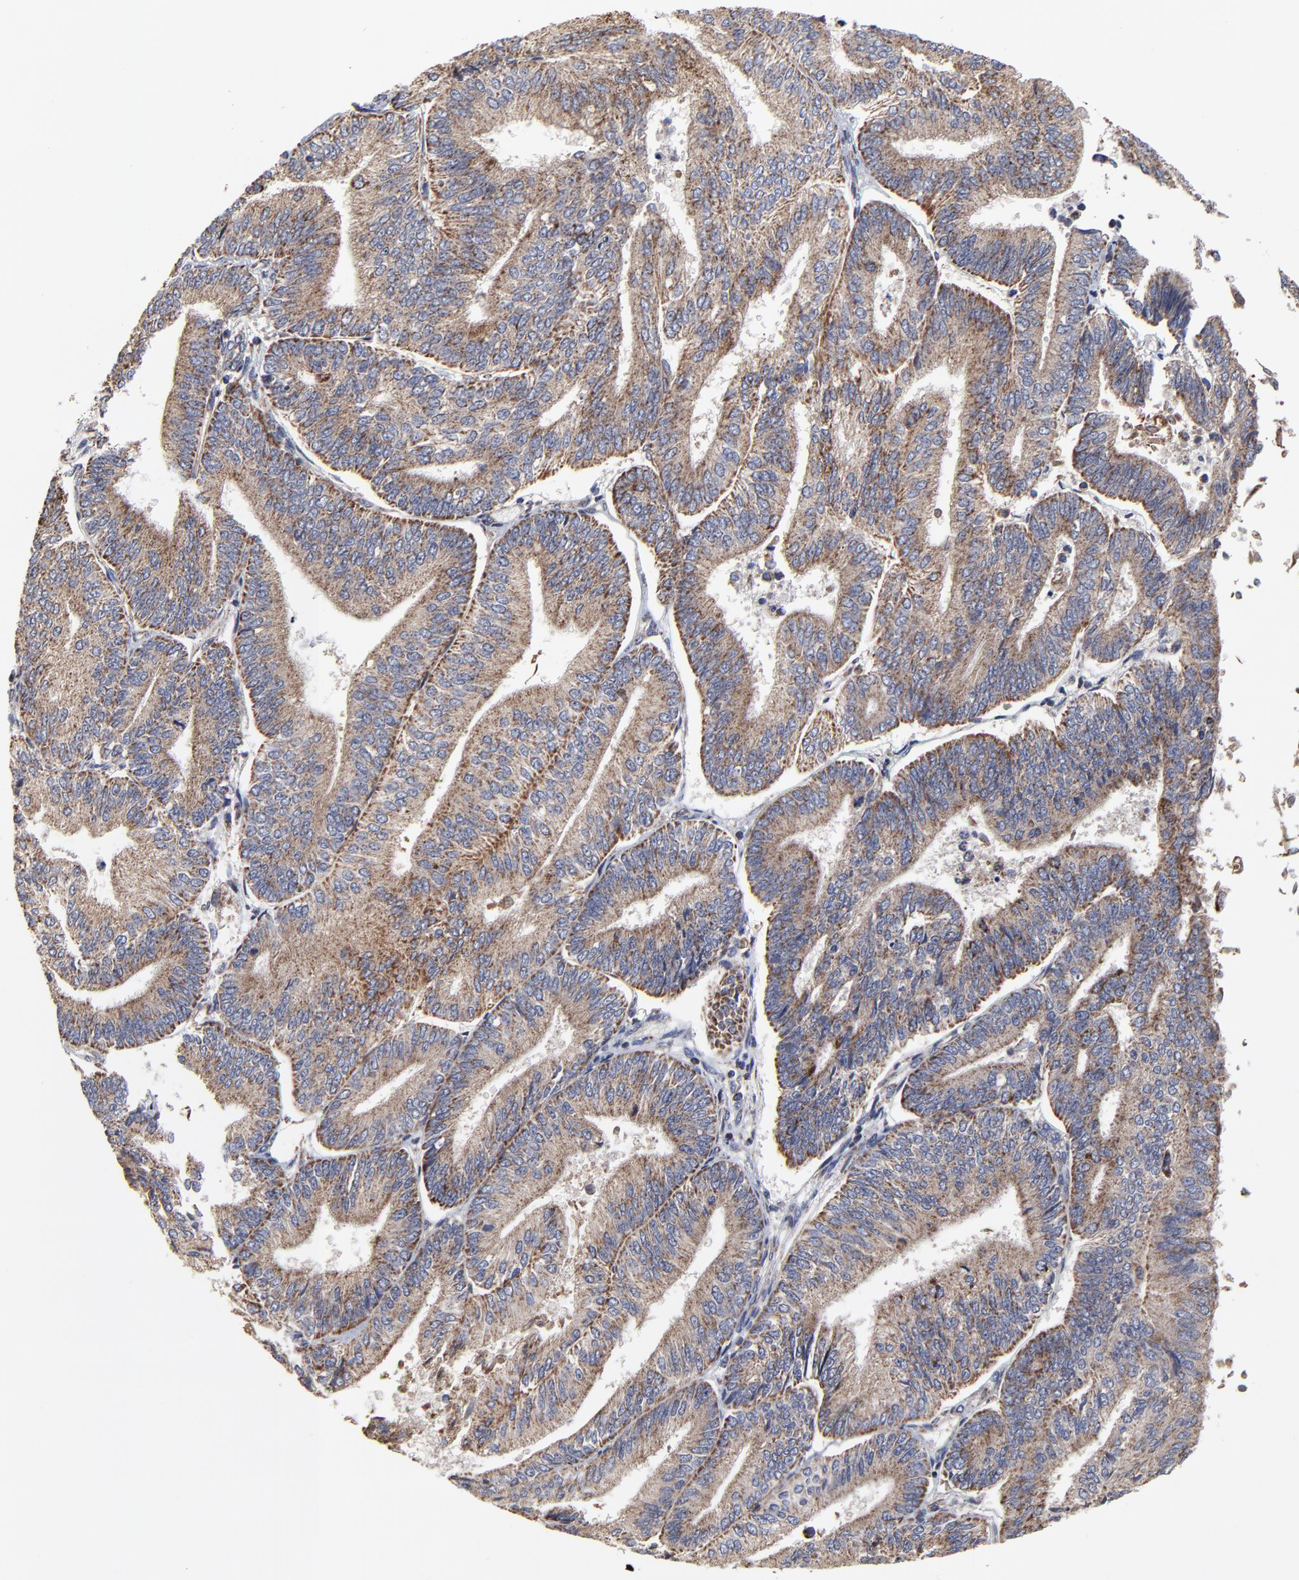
{"staining": {"intensity": "weak", "quantity": ">75%", "location": "cytoplasmic/membranous"}, "tissue": "endometrial cancer", "cell_type": "Tumor cells", "image_type": "cancer", "snomed": [{"axis": "morphology", "description": "Adenocarcinoma, NOS"}, {"axis": "topography", "description": "Endometrium"}], "caption": "Tumor cells exhibit weak cytoplasmic/membranous expression in about >75% of cells in adenocarcinoma (endometrial). The protein of interest is stained brown, and the nuclei are stained in blue (DAB IHC with brightfield microscopy, high magnification).", "gene": "ZNF550", "patient": {"sex": "female", "age": 55}}